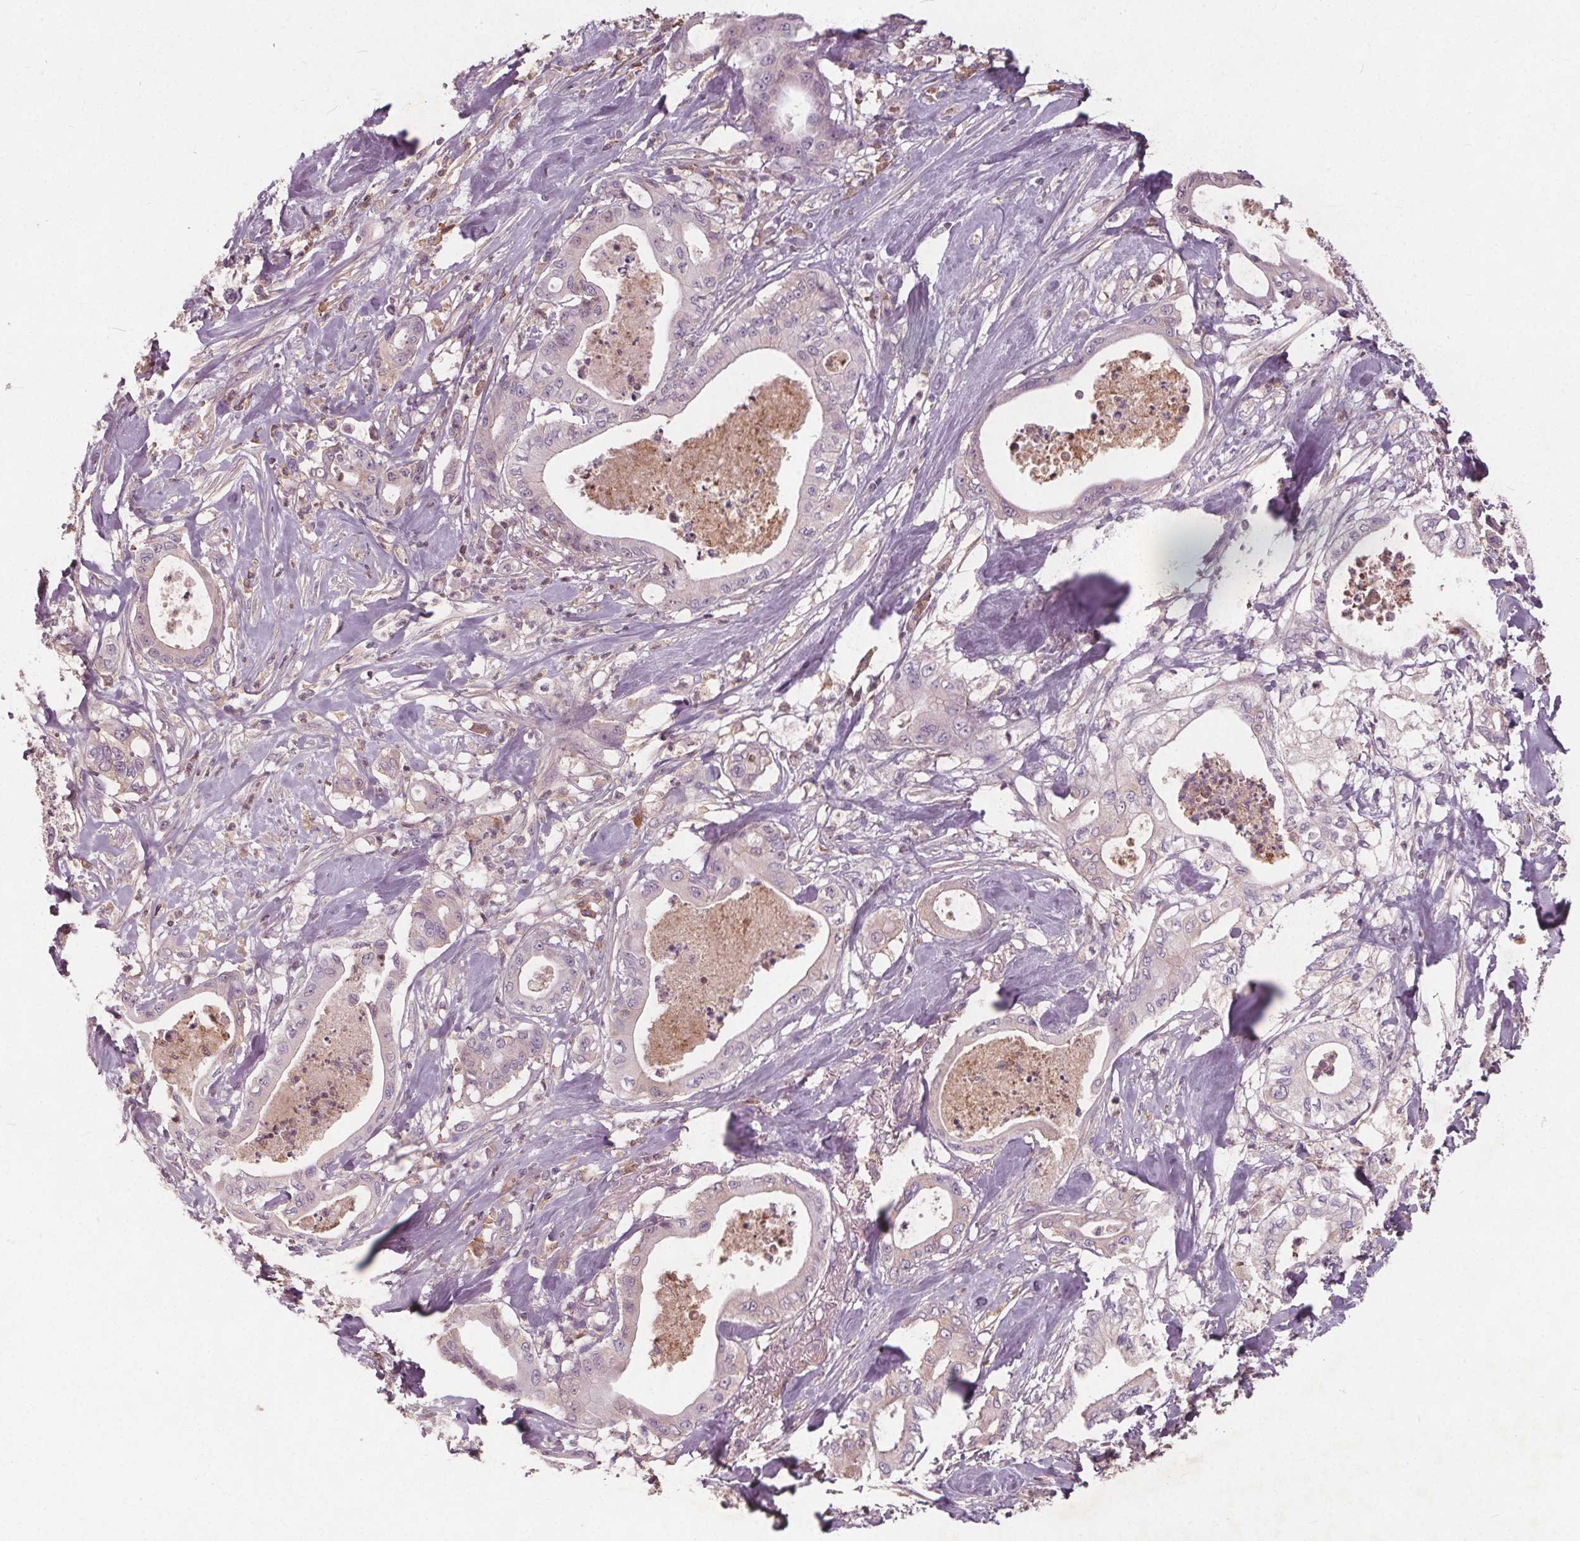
{"staining": {"intensity": "negative", "quantity": "none", "location": "none"}, "tissue": "pancreatic cancer", "cell_type": "Tumor cells", "image_type": "cancer", "snomed": [{"axis": "morphology", "description": "Adenocarcinoma, NOS"}, {"axis": "topography", "description": "Pancreas"}], "caption": "DAB immunohistochemical staining of human pancreatic cancer (adenocarcinoma) displays no significant expression in tumor cells.", "gene": "PDGFD", "patient": {"sex": "male", "age": 71}}